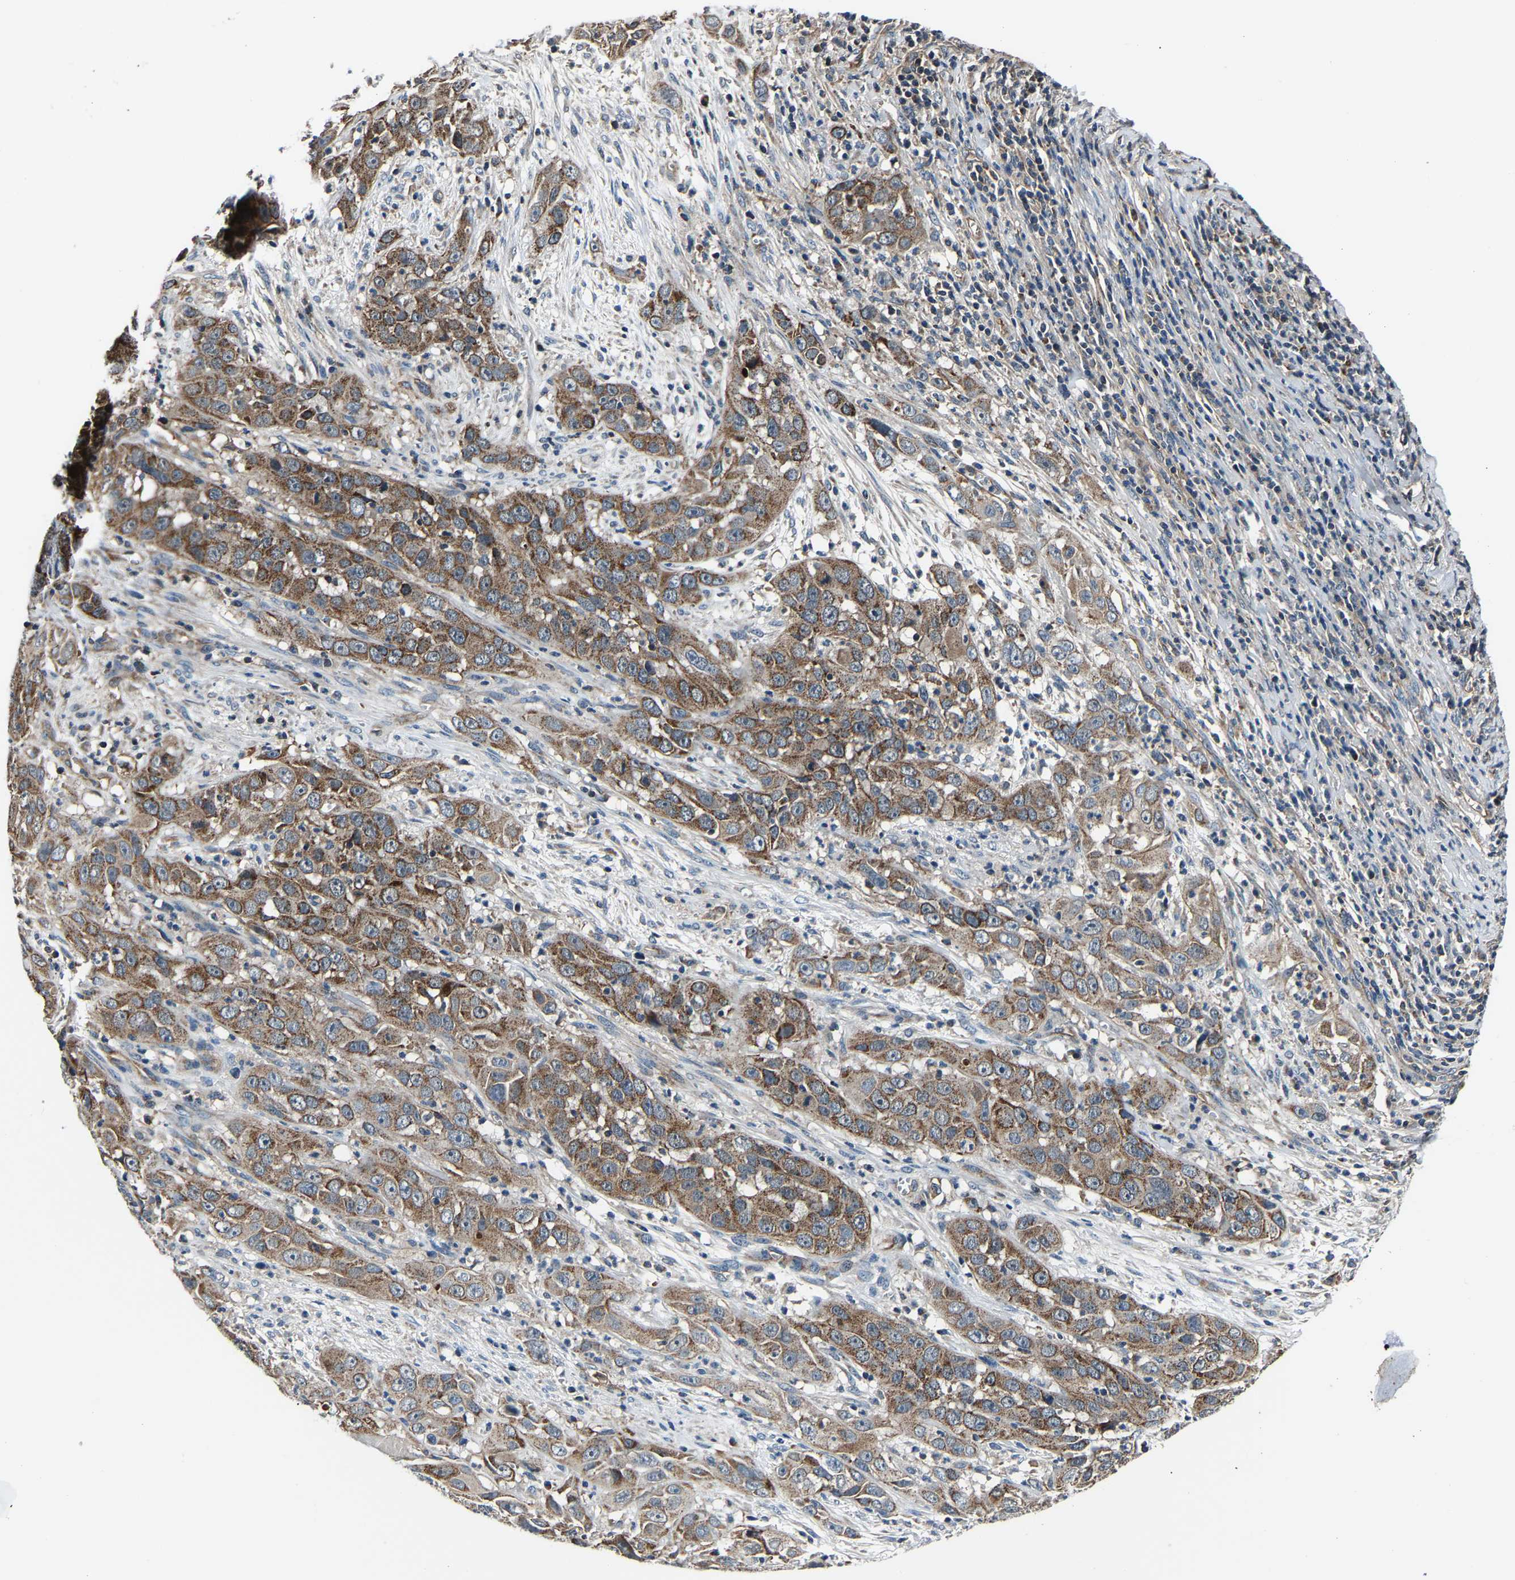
{"staining": {"intensity": "moderate", "quantity": ">75%", "location": "cytoplasmic/membranous"}, "tissue": "cervical cancer", "cell_type": "Tumor cells", "image_type": "cancer", "snomed": [{"axis": "morphology", "description": "Squamous cell carcinoma, NOS"}, {"axis": "topography", "description": "Cervix"}], "caption": "IHC staining of cervical cancer, which displays medium levels of moderate cytoplasmic/membranous staining in approximately >75% of tumor cells indicating moderate cytoplasmic/membranous protein staining. The staining was performed using DAB (brown) for protein detection and nuclei were counterstained in hematoxylin (blue).", "gene": "GGCT", "patient": {"sex": "female", "age": 32}}